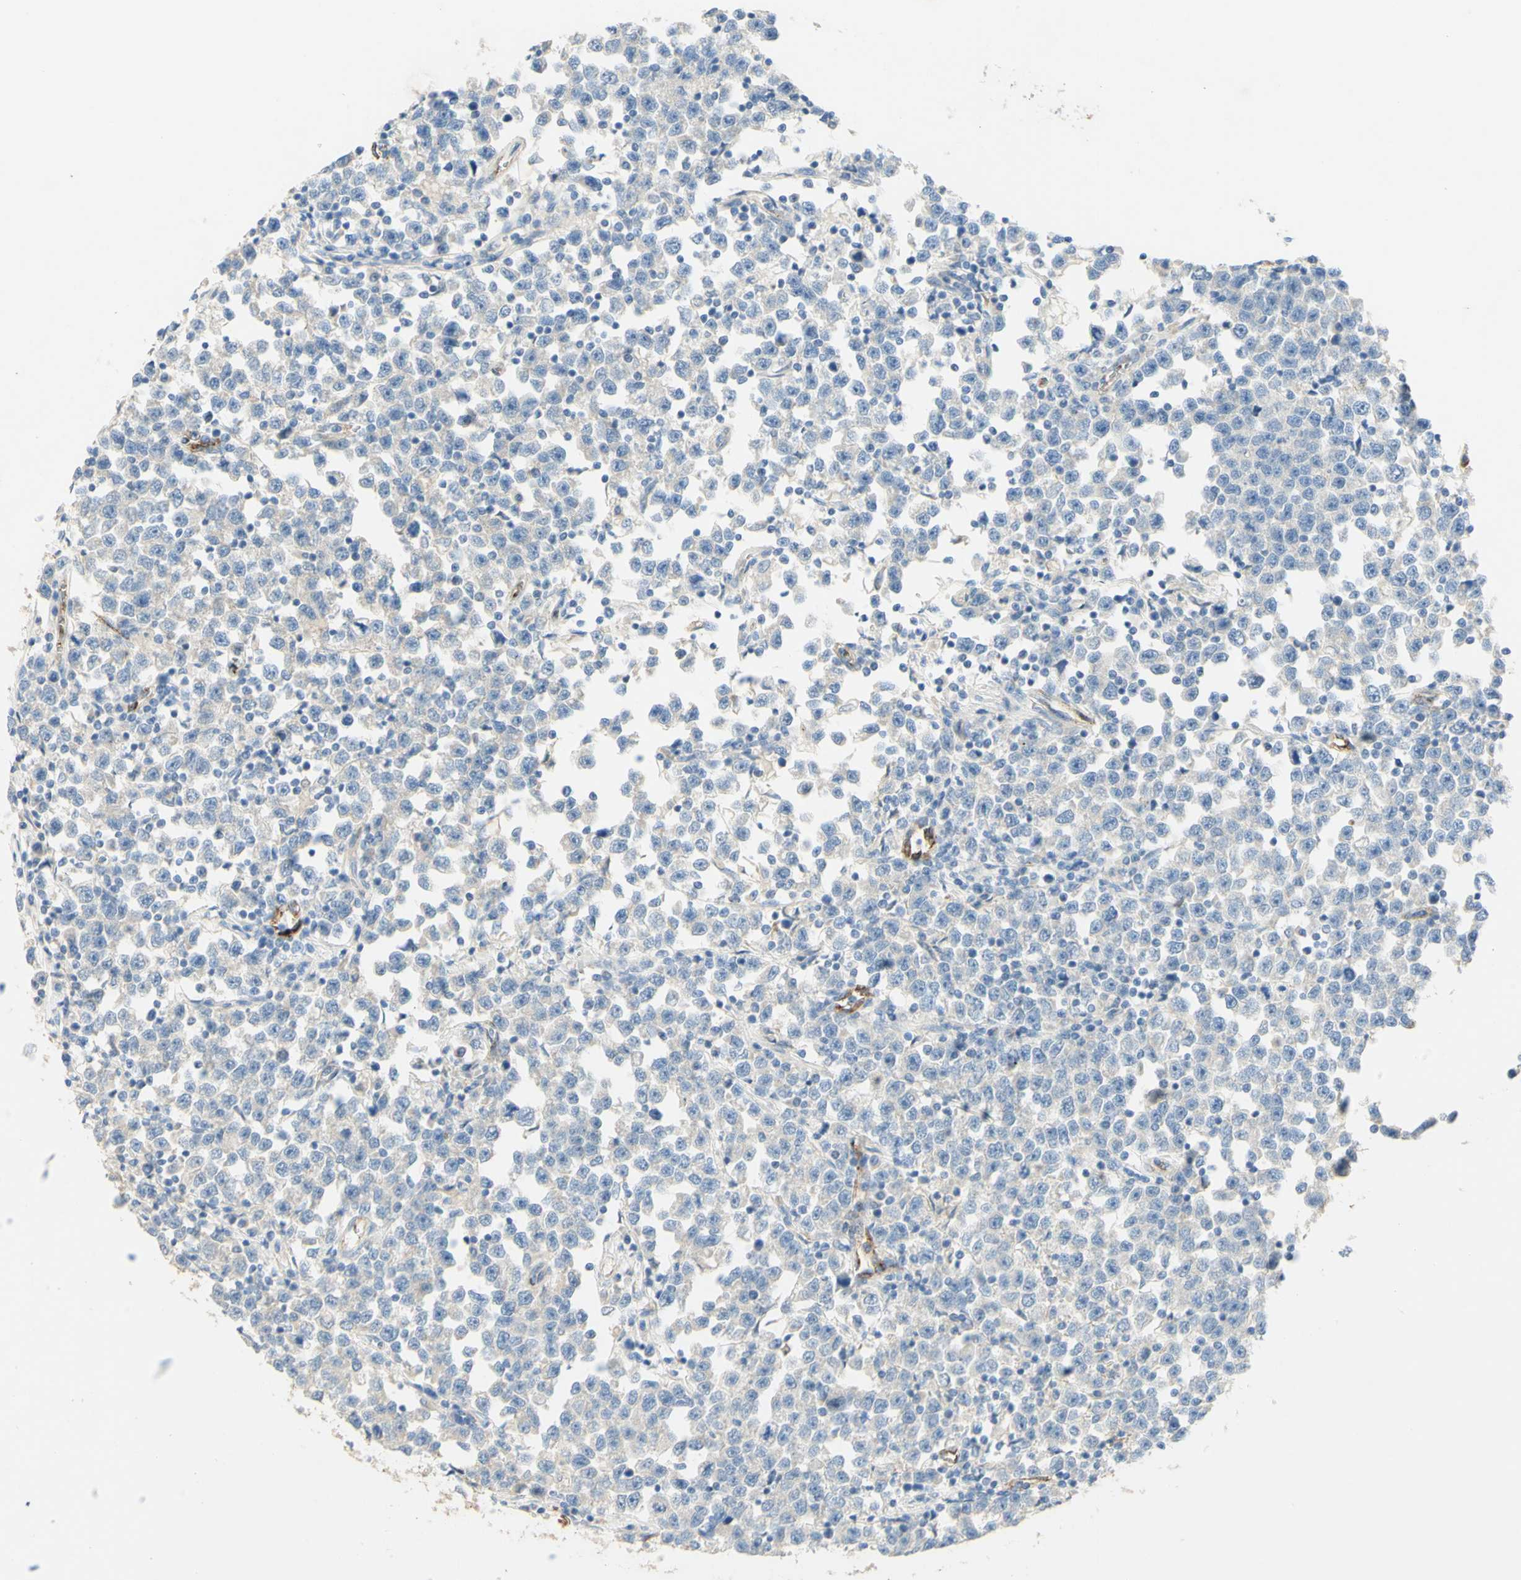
{"staining": {"intensity": "negative", "quantity": "none", "location": "none"}, "tissue": "testis cancer", "cell_type": "Tumor cells", "image_type": "cancer", "snomed": [{"axis": "morphology", "description": "Seminoma, NOS"}, {"axis": "topography", "description": "Testis"}], "caption": "Tumor cells are negative for brown protein staining in seminoma (testis). (DAB (3,3'-diaminobenzidine) IHC with hematoxylin counter stain).", "gene": "GAN", "patient": {"sex": "male", "age": 43}}